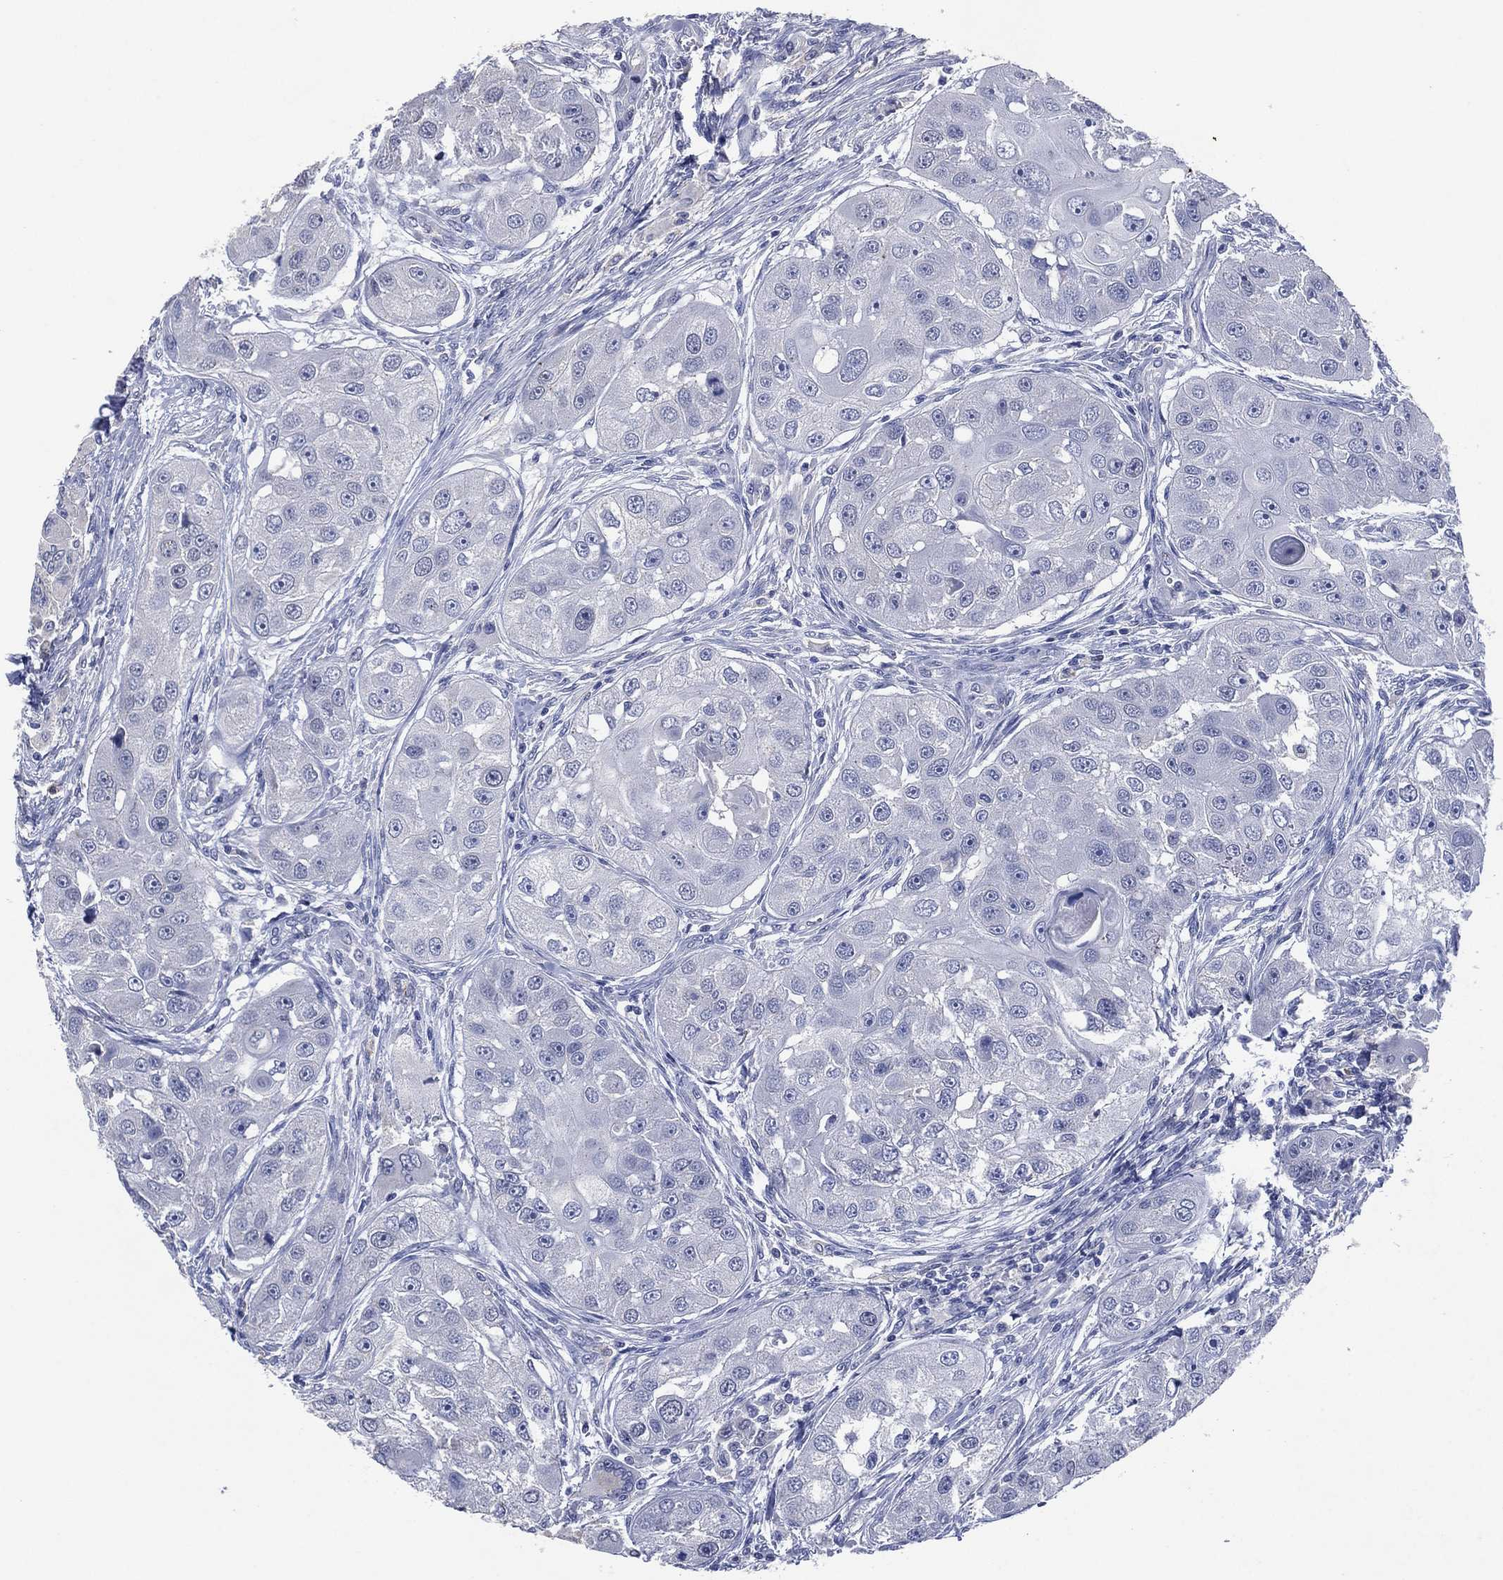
{"staining": {"intensity": "negative", "quantity": "none", "location": "none"}, "tissue": "head and neck cancer", "cell_type": "Tumor cells", "image_type": "cancer", "snomed": [{"axis": "morphology", "description": "Squamous cell carcinoma, NOS"}, {"axis": "topography", "description": "Head-Neck"}], "caption": "The histopathology image demonstrates no significant expression in tumor cells of head and neck cancer.", "gene": "FSCN2", "patient": {"sex": "male", "age": 51}}